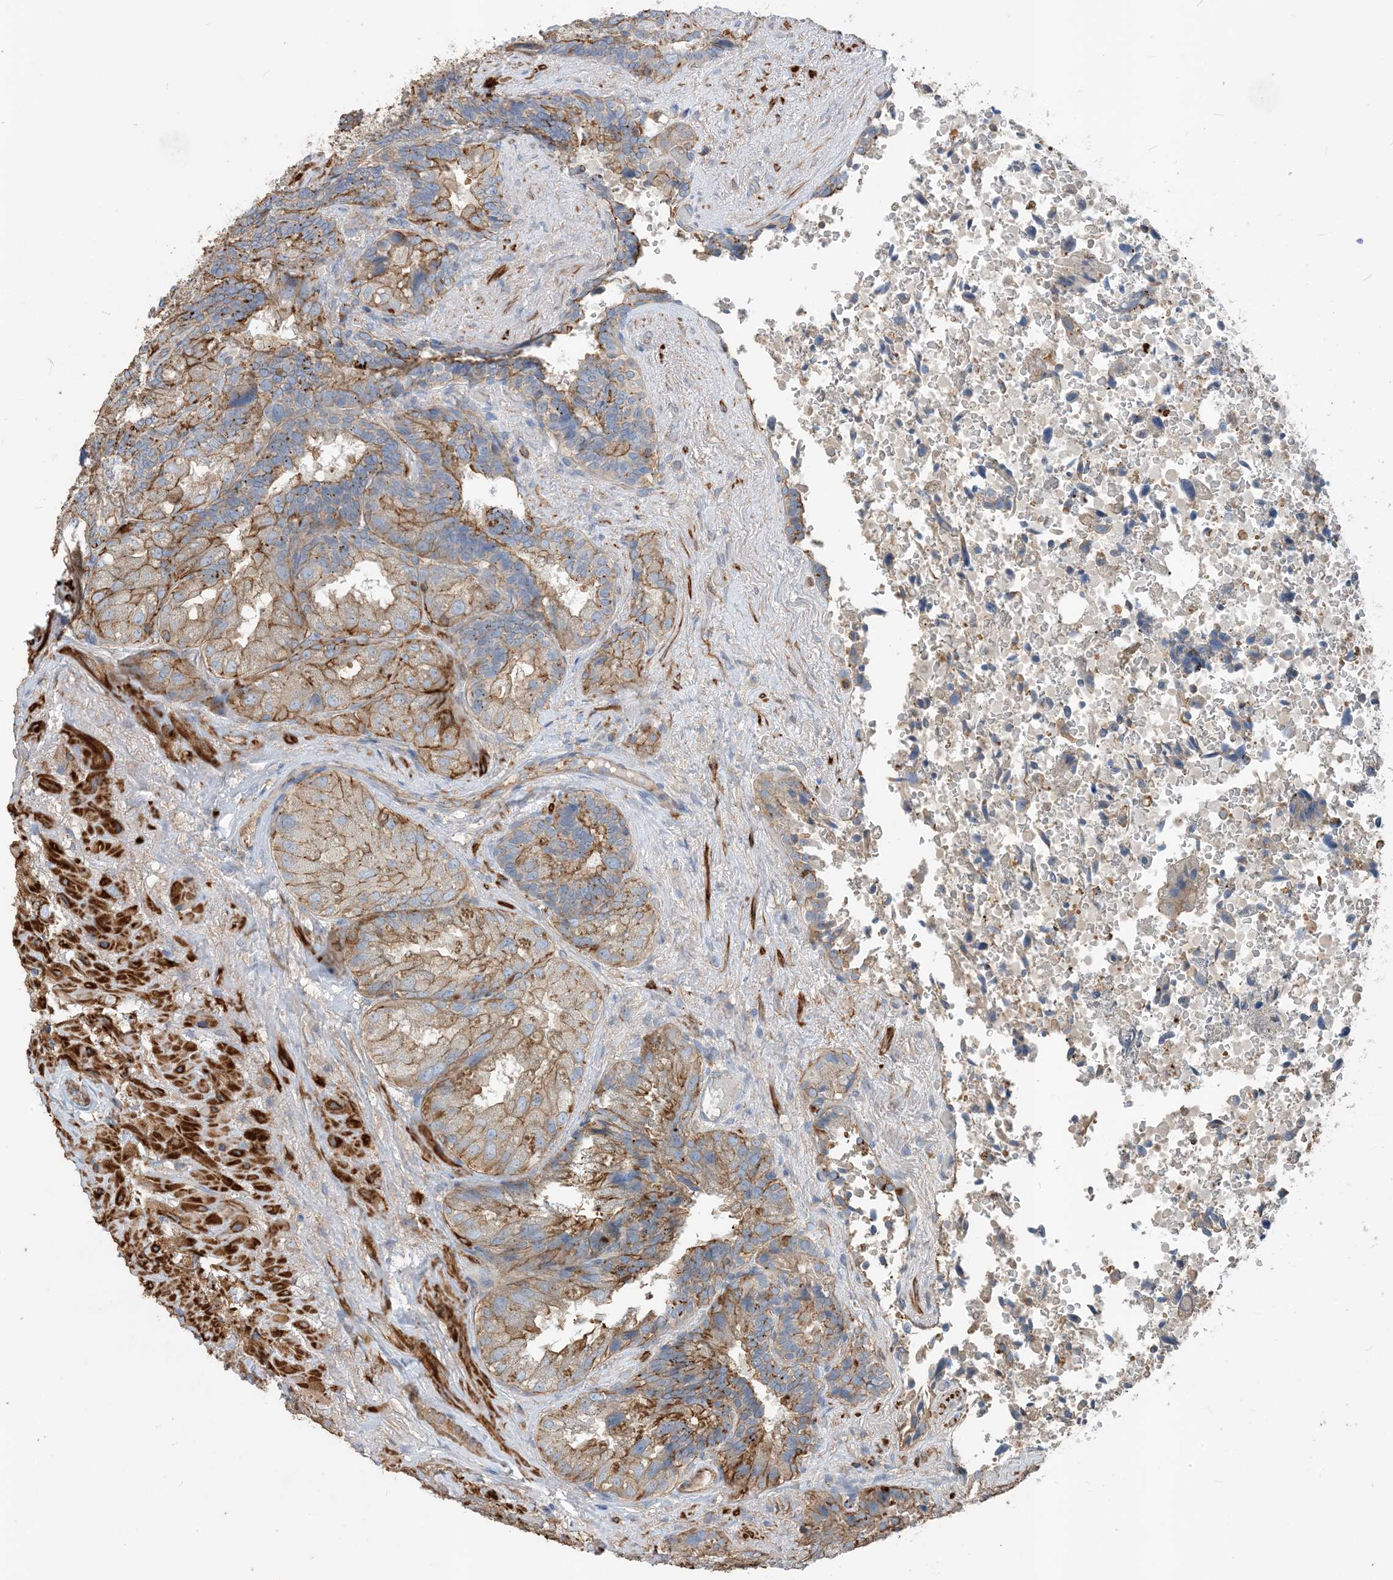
{"staining": {"intensity": "moderate", "quantity": "25%-75%", "location": "cytoplasmic/membranous"}, "tissue": "seminal vesicle", "cell_type": "Glandular cells", "image_type": "normal", "snomed": [{"axis": "morphology", "description": "Normal tissue, NOS"}, {"axis": "topography", "description": "Seminal veicle"}, {"axis": "topography", "description": "Peripheral nerve tissue"}], "caption": "A high-resolution histopathology image shows immunohistochemistry staining of normal seminal vesicle, which reveals moderate cytoplasmic/membranous staining in approximately 25%-75% of glandular cells.", "gene": "PARVG", "patient": {"sex": "male", "age": 63}}